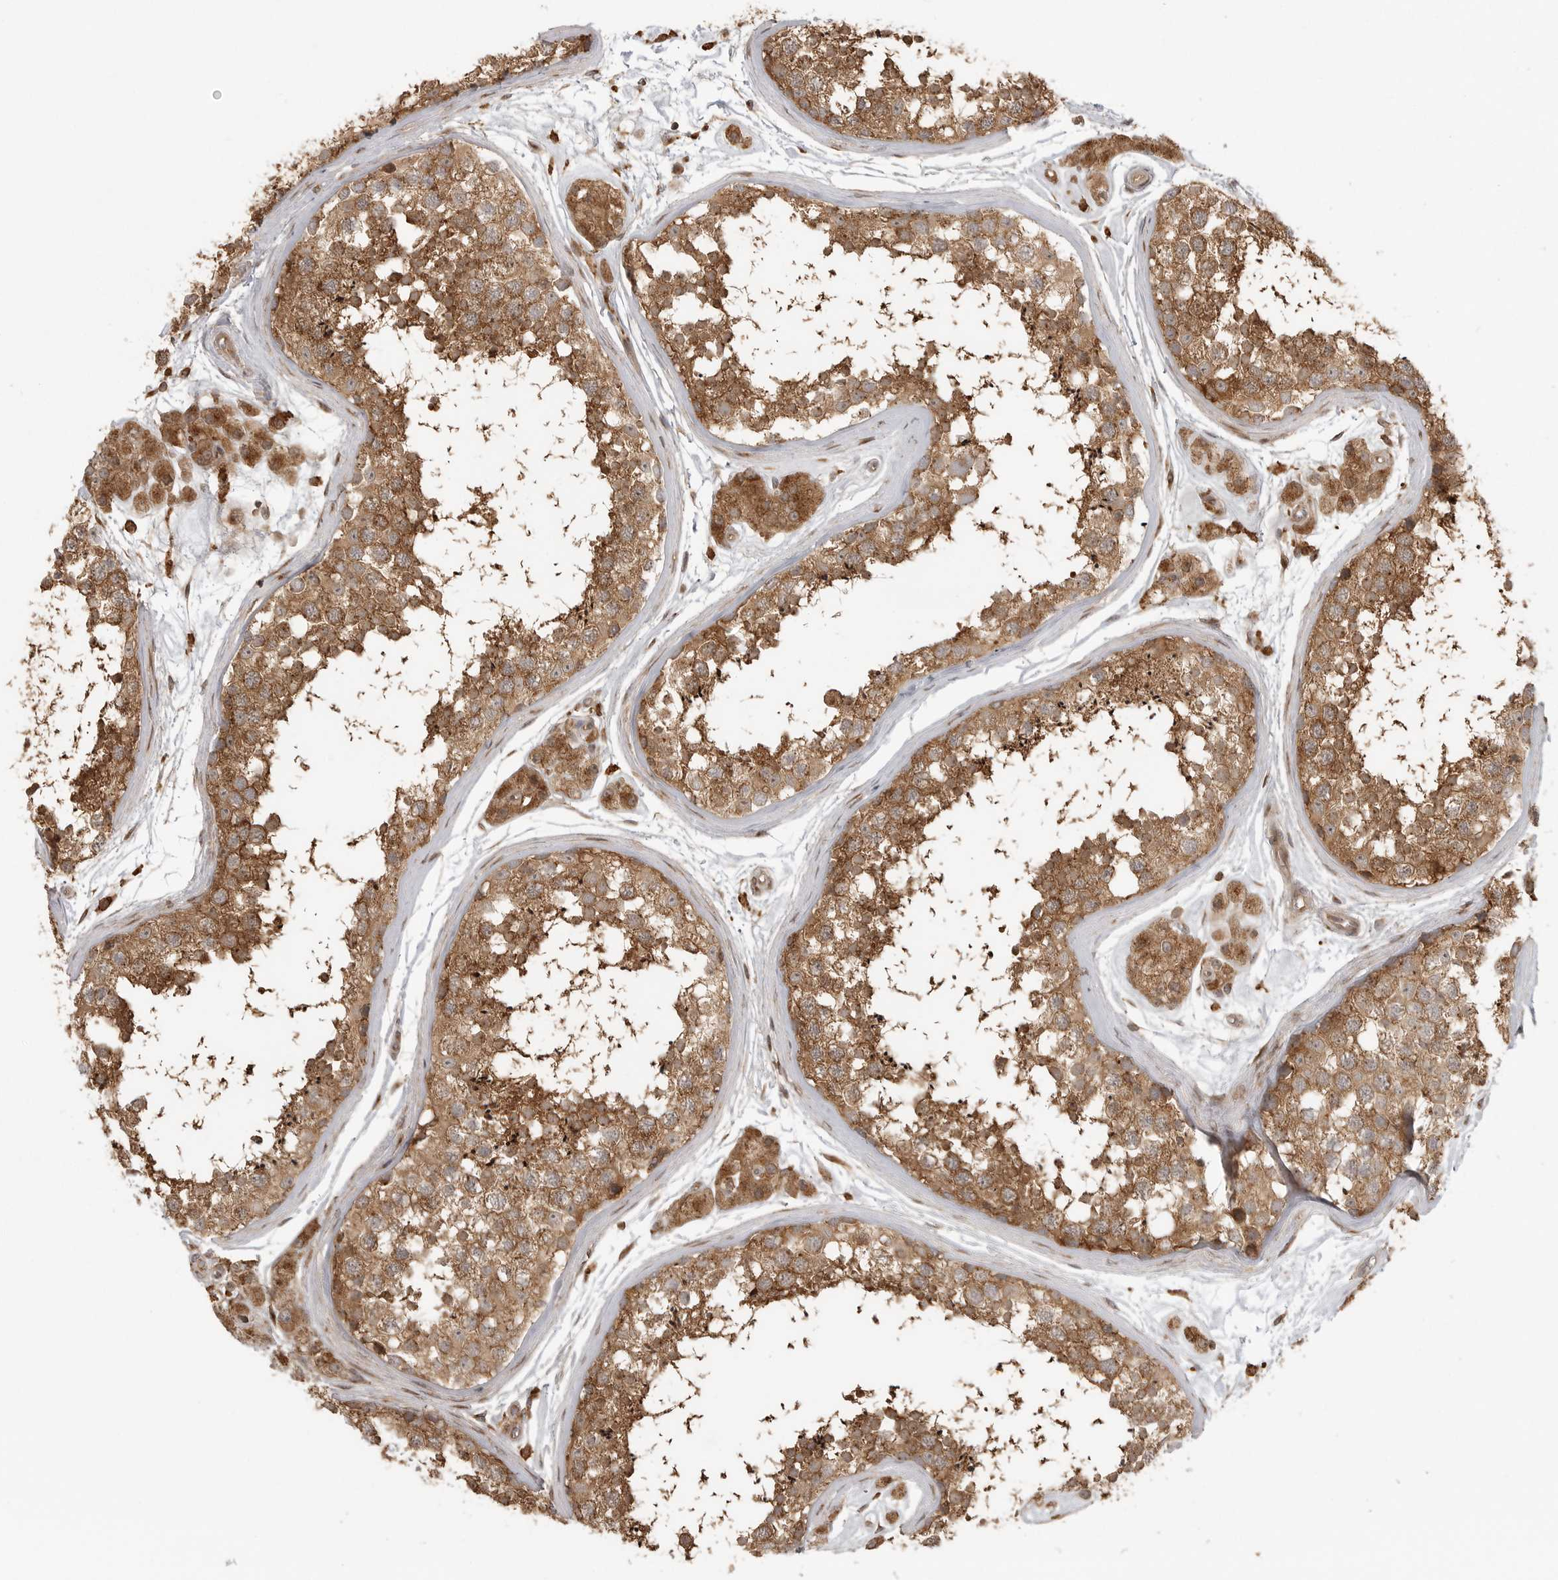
{"staining": {"intensity": "moderate", "quantity": ">75%", "location": "cytoplasmic/membranous"}, "tissue": "testis", "cell_type": "Cells in seminiferous ducts", "image_type": "normal", "snomed": [{"axis": "morphology", "description": "Normal tissue, NOS"}, {"axis": "topography", "description": "Testis"}], "caption": "Testis was stained to show a protein in brown. There is medium levels of moderate cytoplasmic/membranous expression in approximately >75% of cells in seminiferous ducts.", "gene": "FAT3", "patient": {"sex": "male", "age": 56}}